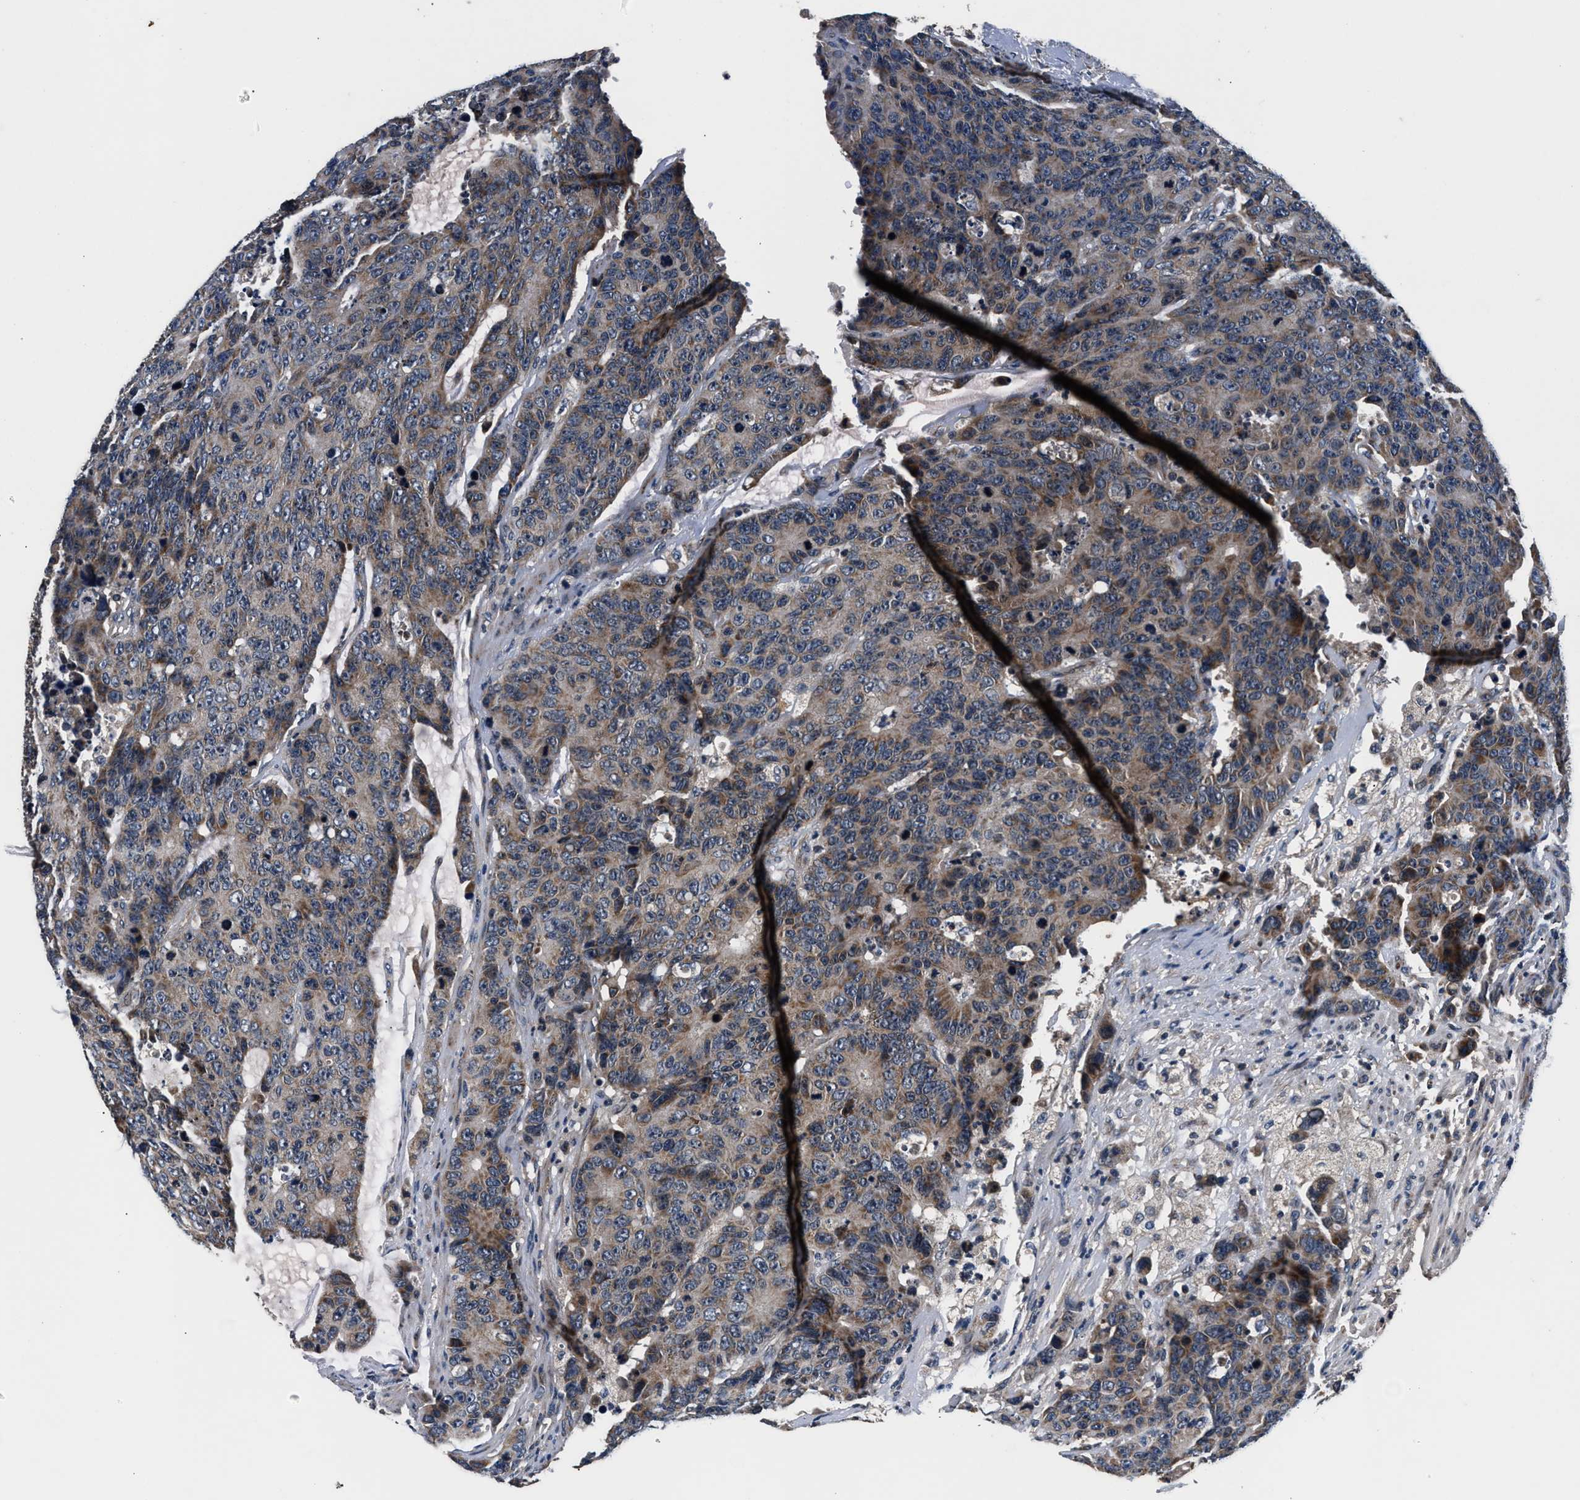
{"staining": {"intensity": "weak", "quantity": "25%-75%", "location": "cytoplasmic/membranous"}, "tissue": "colorectal cancer", "cell_type": "Tumor cells", "image_type": "cancer", "snomed": [{"axis": "morphology", "description": "Adenocarcinoma, NOS"}, {"axis": "topography", "description": "Colon"}], "caption": "A low amount of weak cytoplasmic/membranous positivity is seen in approximately 25%-75% of tumor cells in adenocarcinoma (colorectal) tissue. (DAB (3,3'-diaminobenzidine) IHC with brightfield microscopy, high magnification).", "gene": "IMMT", "patient": {"sex": "female", "age": 86}}